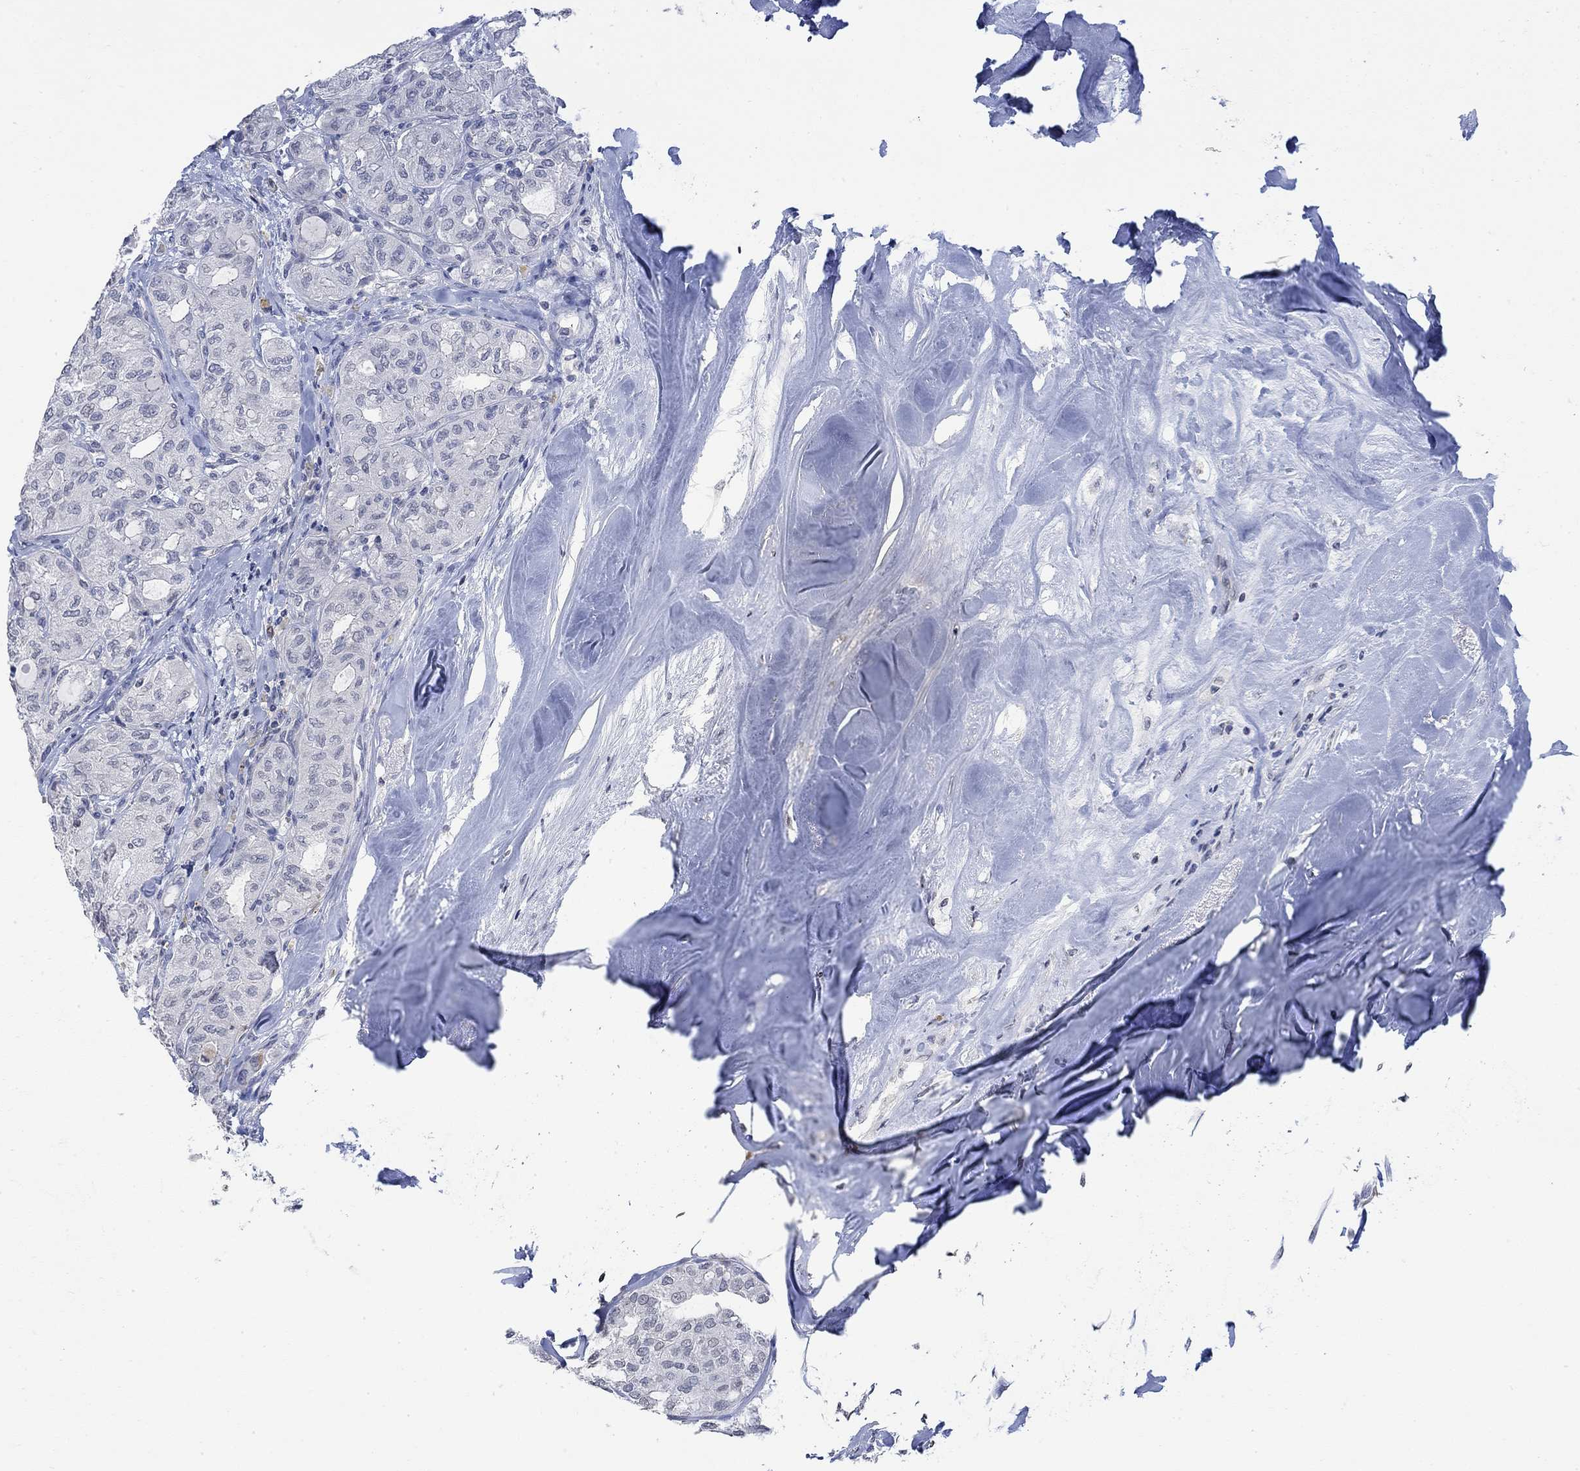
{"staining": {"intensity": "negative", "quantity": "none", "location": "none"}, "tissue": "thyroid cancer", "cell_type": "Tumor cells", "image_type": "cancer", "snomed": [{"axis": "morphology", "description": "Follicular adenoma carcinoma, NOS"}, {"axis": "topography", "description": "Thyroid gland"}], "caption": "There is no significant staining in tumor cells of thyroid cancer (follicular adenoma carcinoma).", "gene": "TMEM255A", "patient": {"sex": "male", "age": 75}}